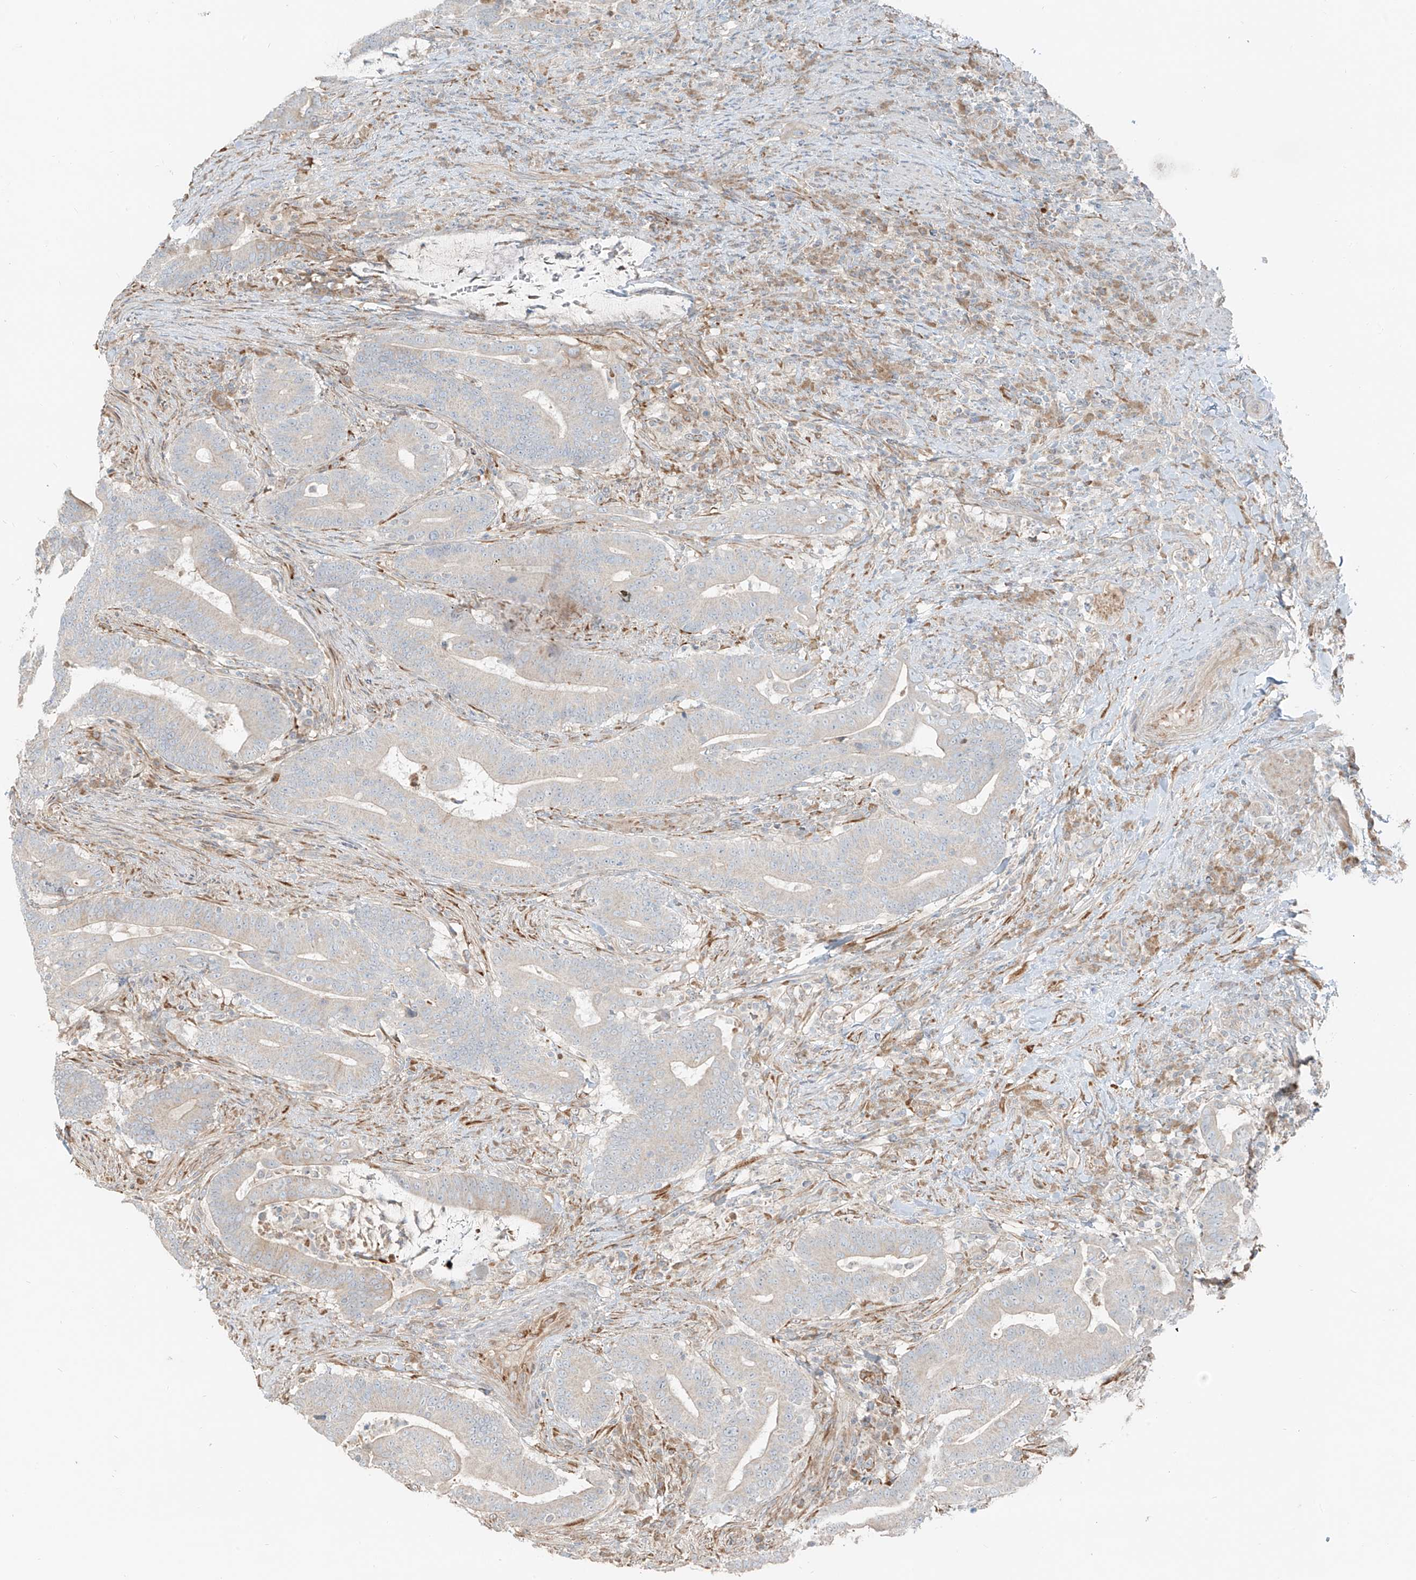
{"staining": {"intensity": "negative", "quantity": "none", "location": "none"}, "tissue": "colorectal cancer", "cell_type": "Tumor cells", "image_type": "cancer", "snomed": [{"axis": "morphology", "description": "Adenocarcinoma, NOS"}, {"axis": "topography", "description": "Colon"}], "caption": "The micrograph exhibits no significant staining in tumor cells of colorectal cancer (adenocarcinoma).", "gene": "FSTL1", "patient": {"sex": "female", "age": 66}}